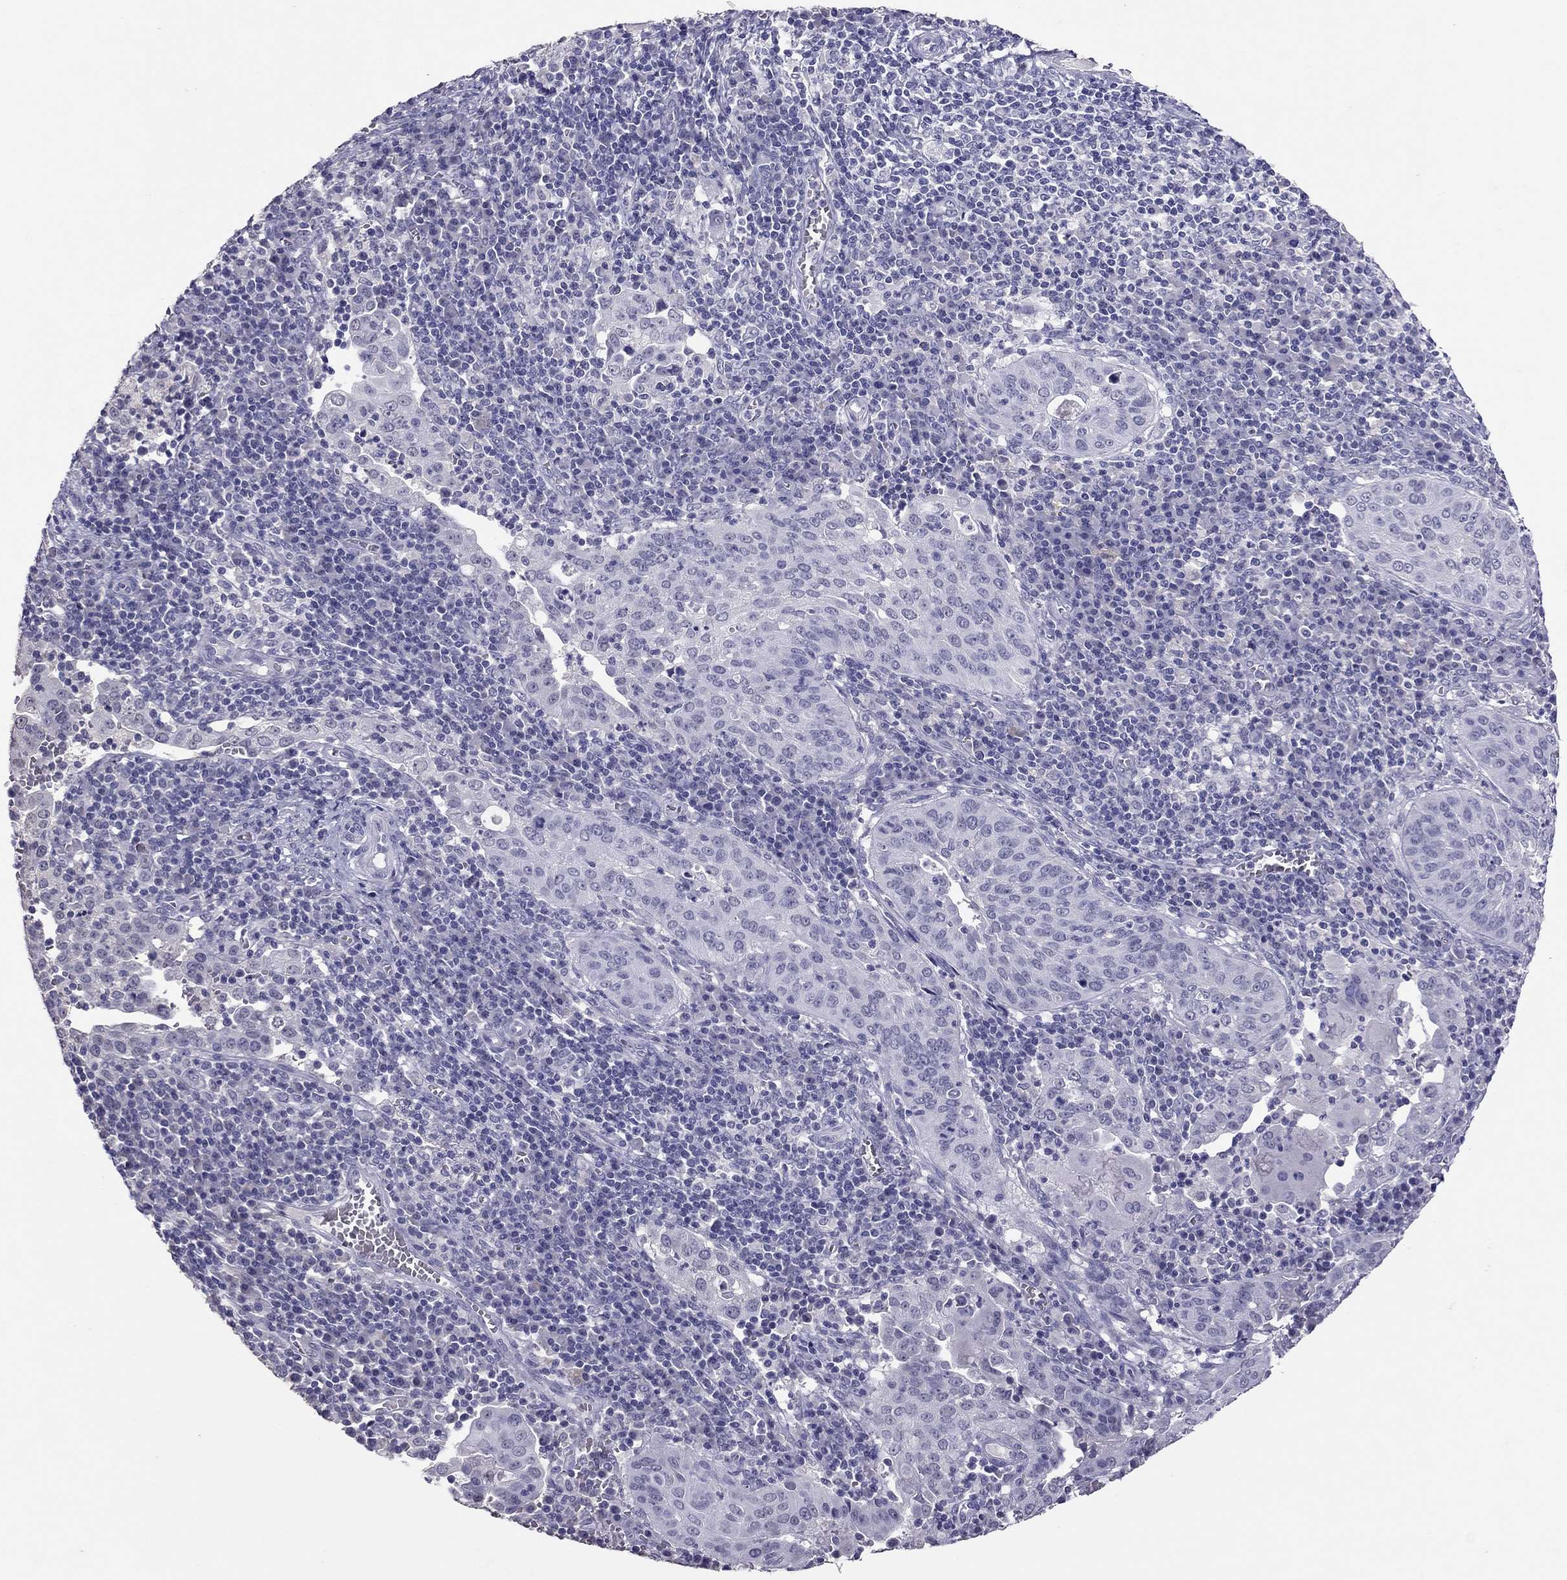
{"staining": {"intensity": "negative", "quantity": "none", "location": "none"}, "tissue": "cervical cancer", "cell_type": "Tumor cells", "image_type": "cancer", "snomed": [{"axis": "morphology", "description": "Squamous cell carcinoma, NOS"}, {"axis": "topography", "description": "Cervix"}], "caption": "This is an immunohistochemistry image of human cervical cancer (squamous cell carcinoma). There is no staining in tumor cells.", "gene": "PSMB11", "patient": {"sex": "female", "age": 39}}